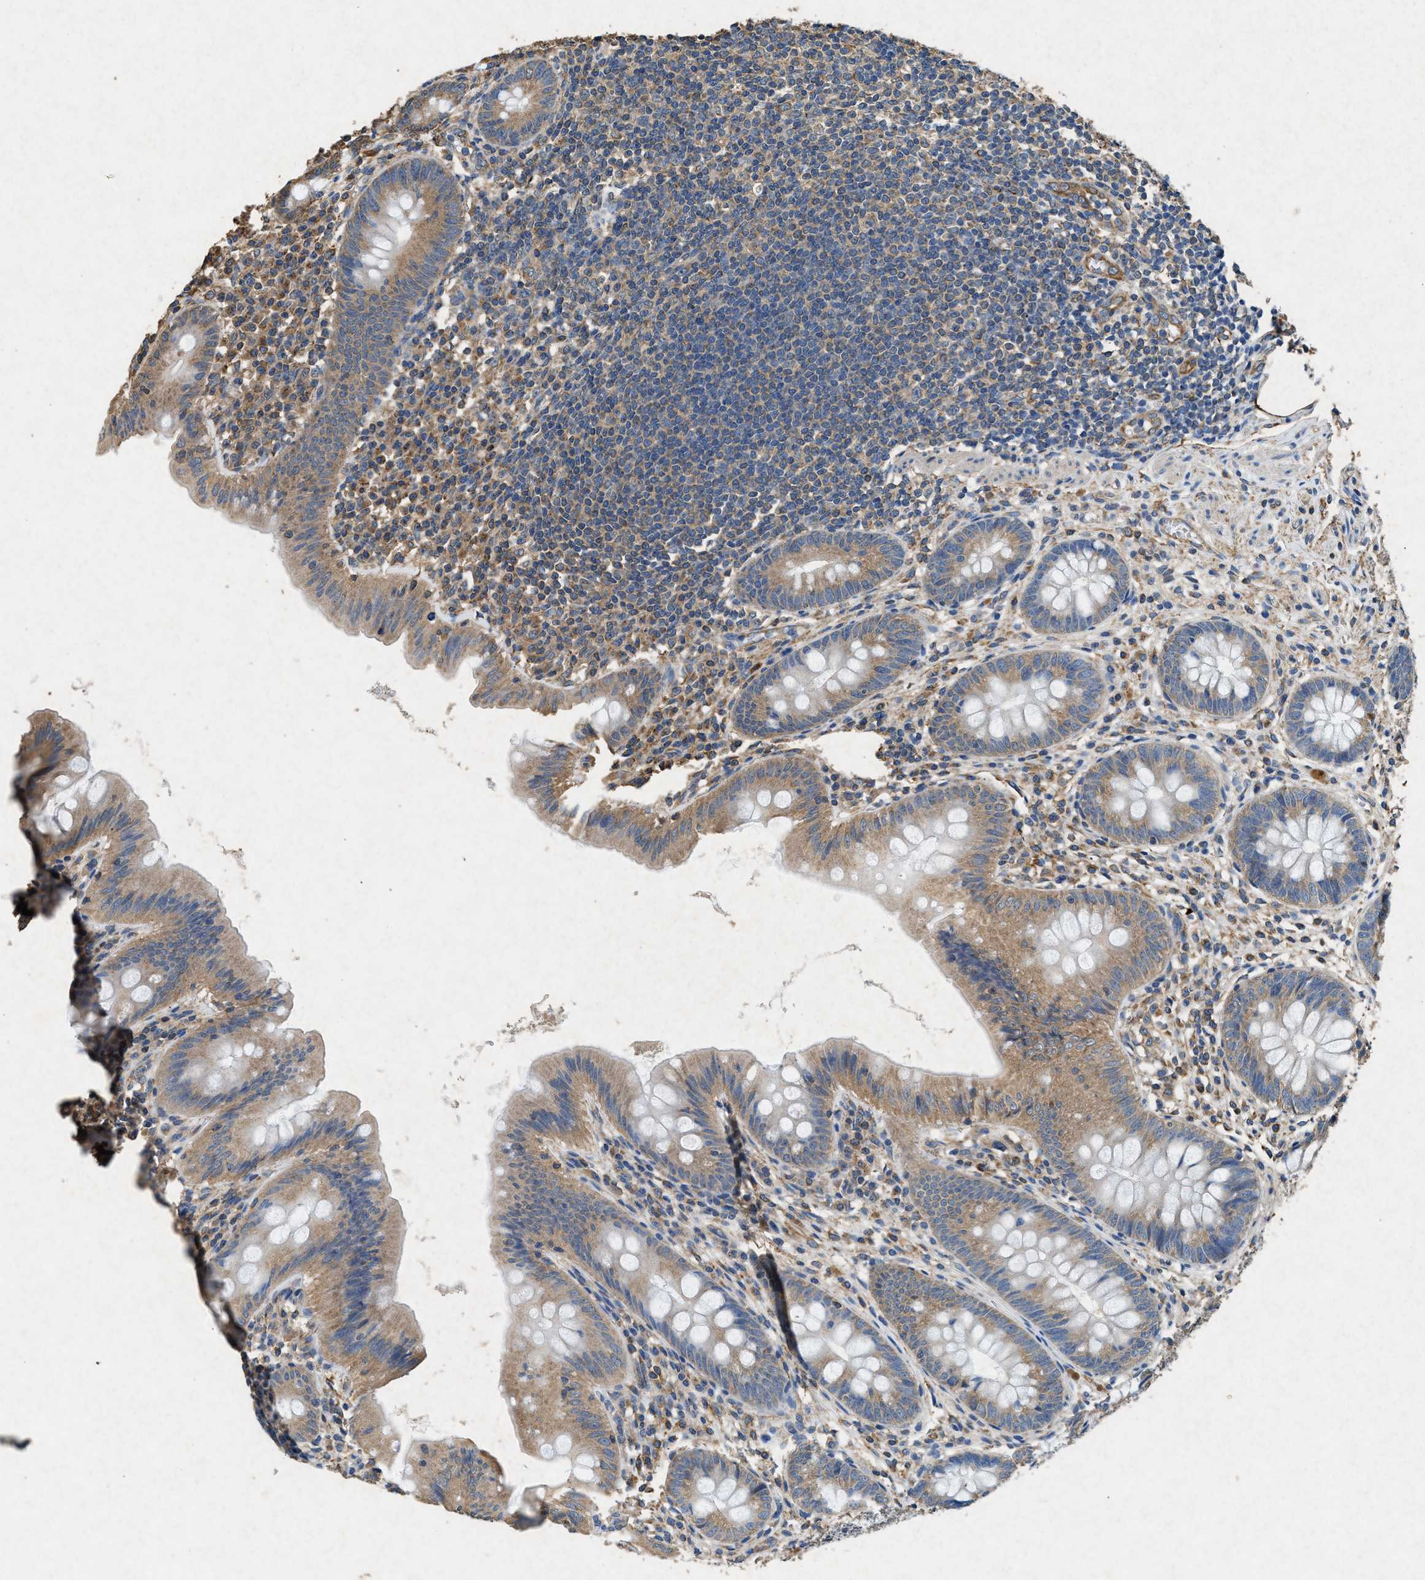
{"staining": {"intensity": "moderate", "quantity": ">75%", "location": "cytoplasmic/membranous"}, "tissue": "appendix", "cell_type": "Glandular cells", "image_type": "normal", "snomed": [{"axis": "morphology", "description": "Normal tissue, NOS"}, {"axis": "topography", "description": "Appendix"}], "caption": "Protein staining by immunohistochemistry (IHC) exhibits moderate cytoplasmic/membranous staining in approximately >75% of glandular cells in benign appendix. Using DAB (brown) and hematoxylin (blue) stains, captured at high magnification using brightfield microscopy.", "gene": "CDK15", "patient": {"sex": "male", "age": 56}}